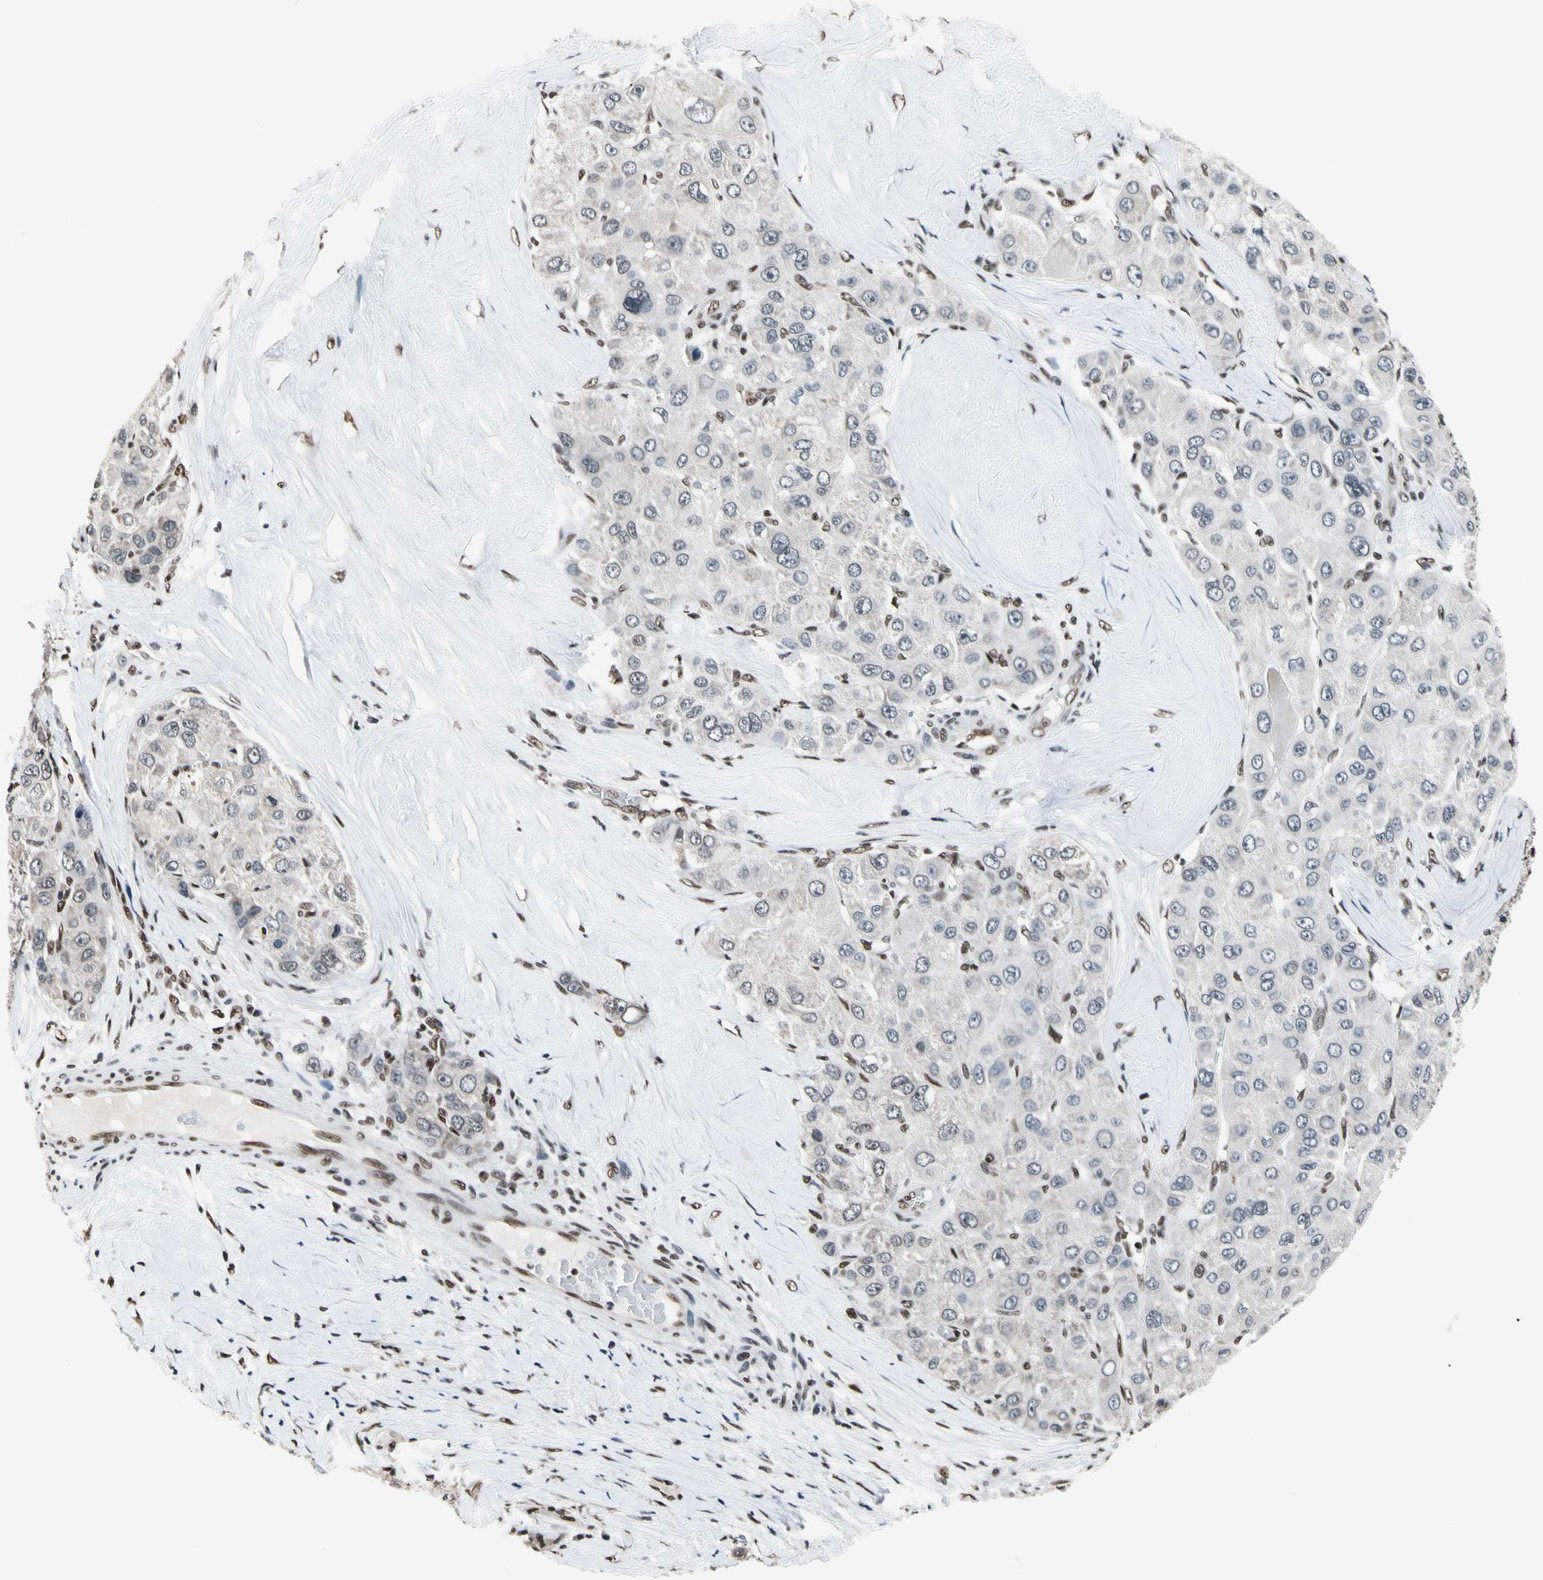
{"staining": {"intensity": "weak", "quantity": "<25%", "location": "nuclear"}, "tissue": "liver cancer", "cell_type": "Tumor cells", "image_type": "cancer", "snomed": [{"axis": "morphology", "description": "Carcinoma, Hepatocellular, NOS"}, {"axis": "topography", "description": "Liver"}], "caption": "Image shows no protein staining in tumor cells of liver cancer (hepatocellular carcinoma) tissue.", "gene": "RECQL", "patient": {"sex": "male", "age": 80}}